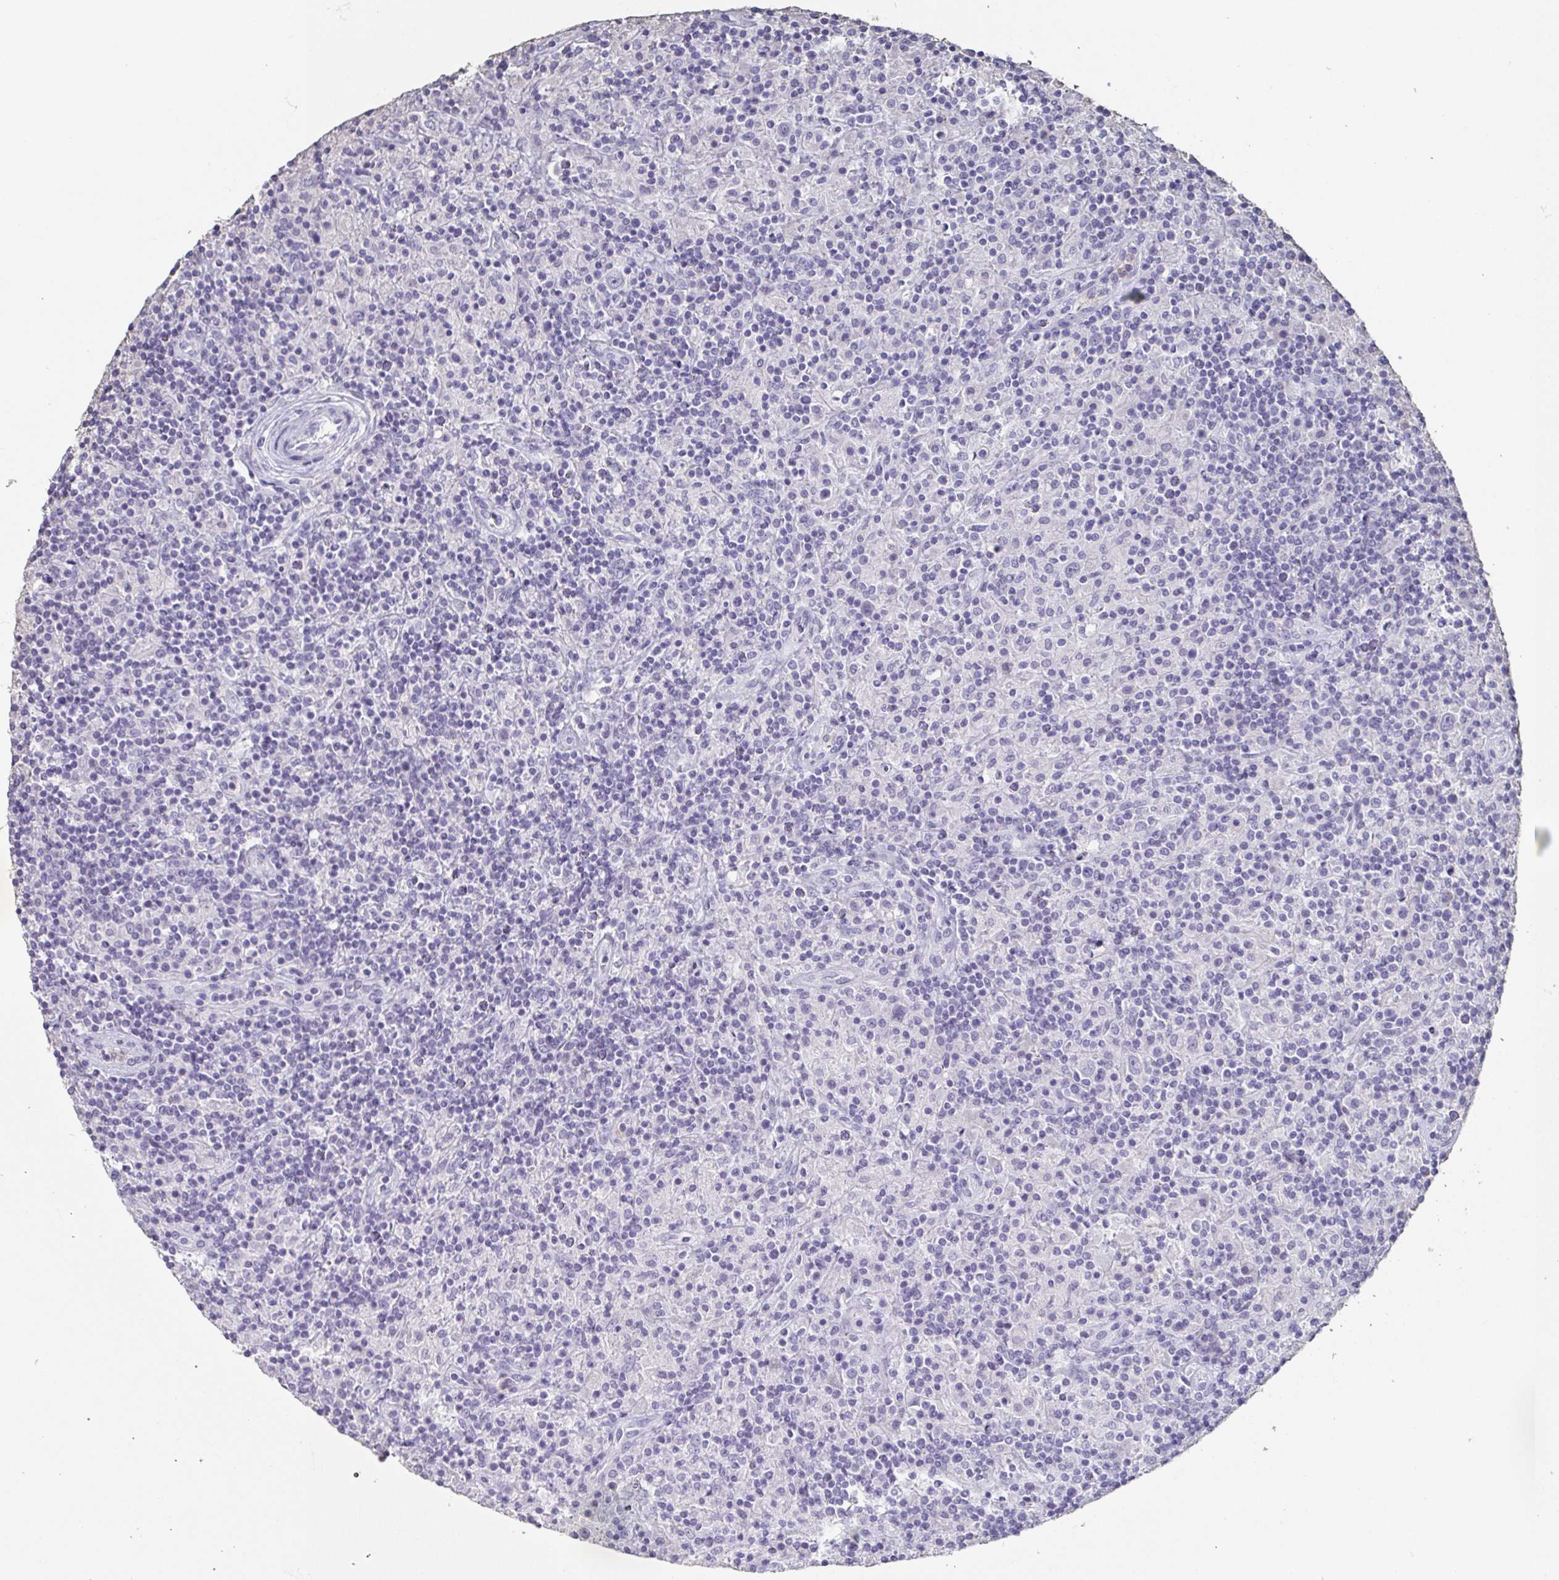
{"staining": {"intensity": "negative", "quantity": "none", "location": "none"}, "tissue": "lymphoma", "cell_type": "Tumor cells", "image_type": "cancer", "snomed": [{"axis": "morphology", "description": "Hodgkin's disease, NOS"}, {"axis": "topography", "description": "Lymph node"}], "caption": "Immunohistochemistry of Hodgkin's disease displays no positivity in tumor cells.", "gene": "BPIFA2", "patient": {"sex": "male", "age": 70}}